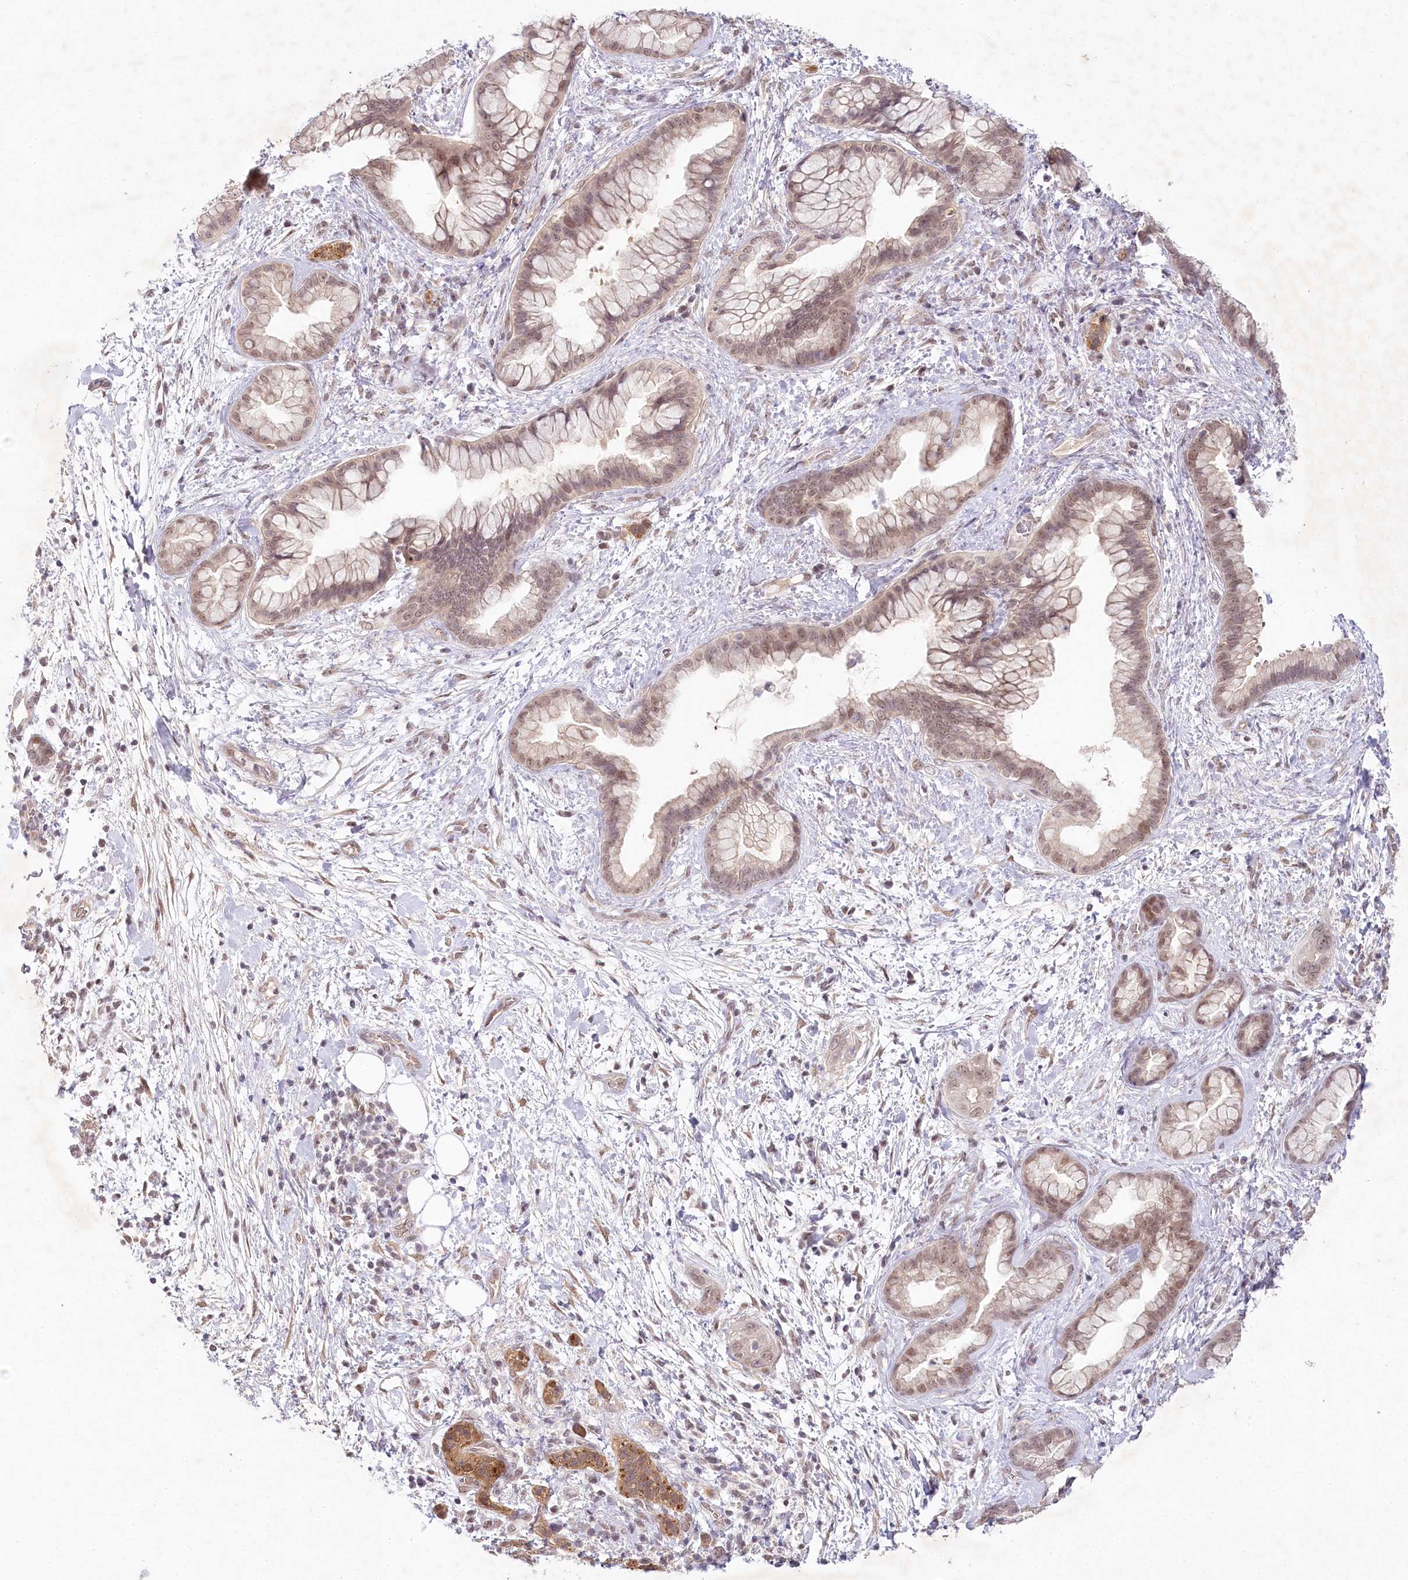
{"staining": {"intensity": "weak", "quantity": ">75%", "location": "nuclear"}, "tissue": "pancreatic cancer", "cell_type": "Tumor cells", "image_type": "cancer", "snomed": [{"axis": "morphology", "description": "Adenocarcinoma, NOS"}, {"axis": "topography", "description": "Pancreas"}], "caption": "This image displays pancreatic cancer (adenocarcinoma) stained with immunohistochemistry to label a protein in brown. The nuclear of tumor cells show weak positivity for the protein. Nuclei are counter-stained blue.", "gene": "AMTN", "patient": {"sex": "female", "age": 78}}